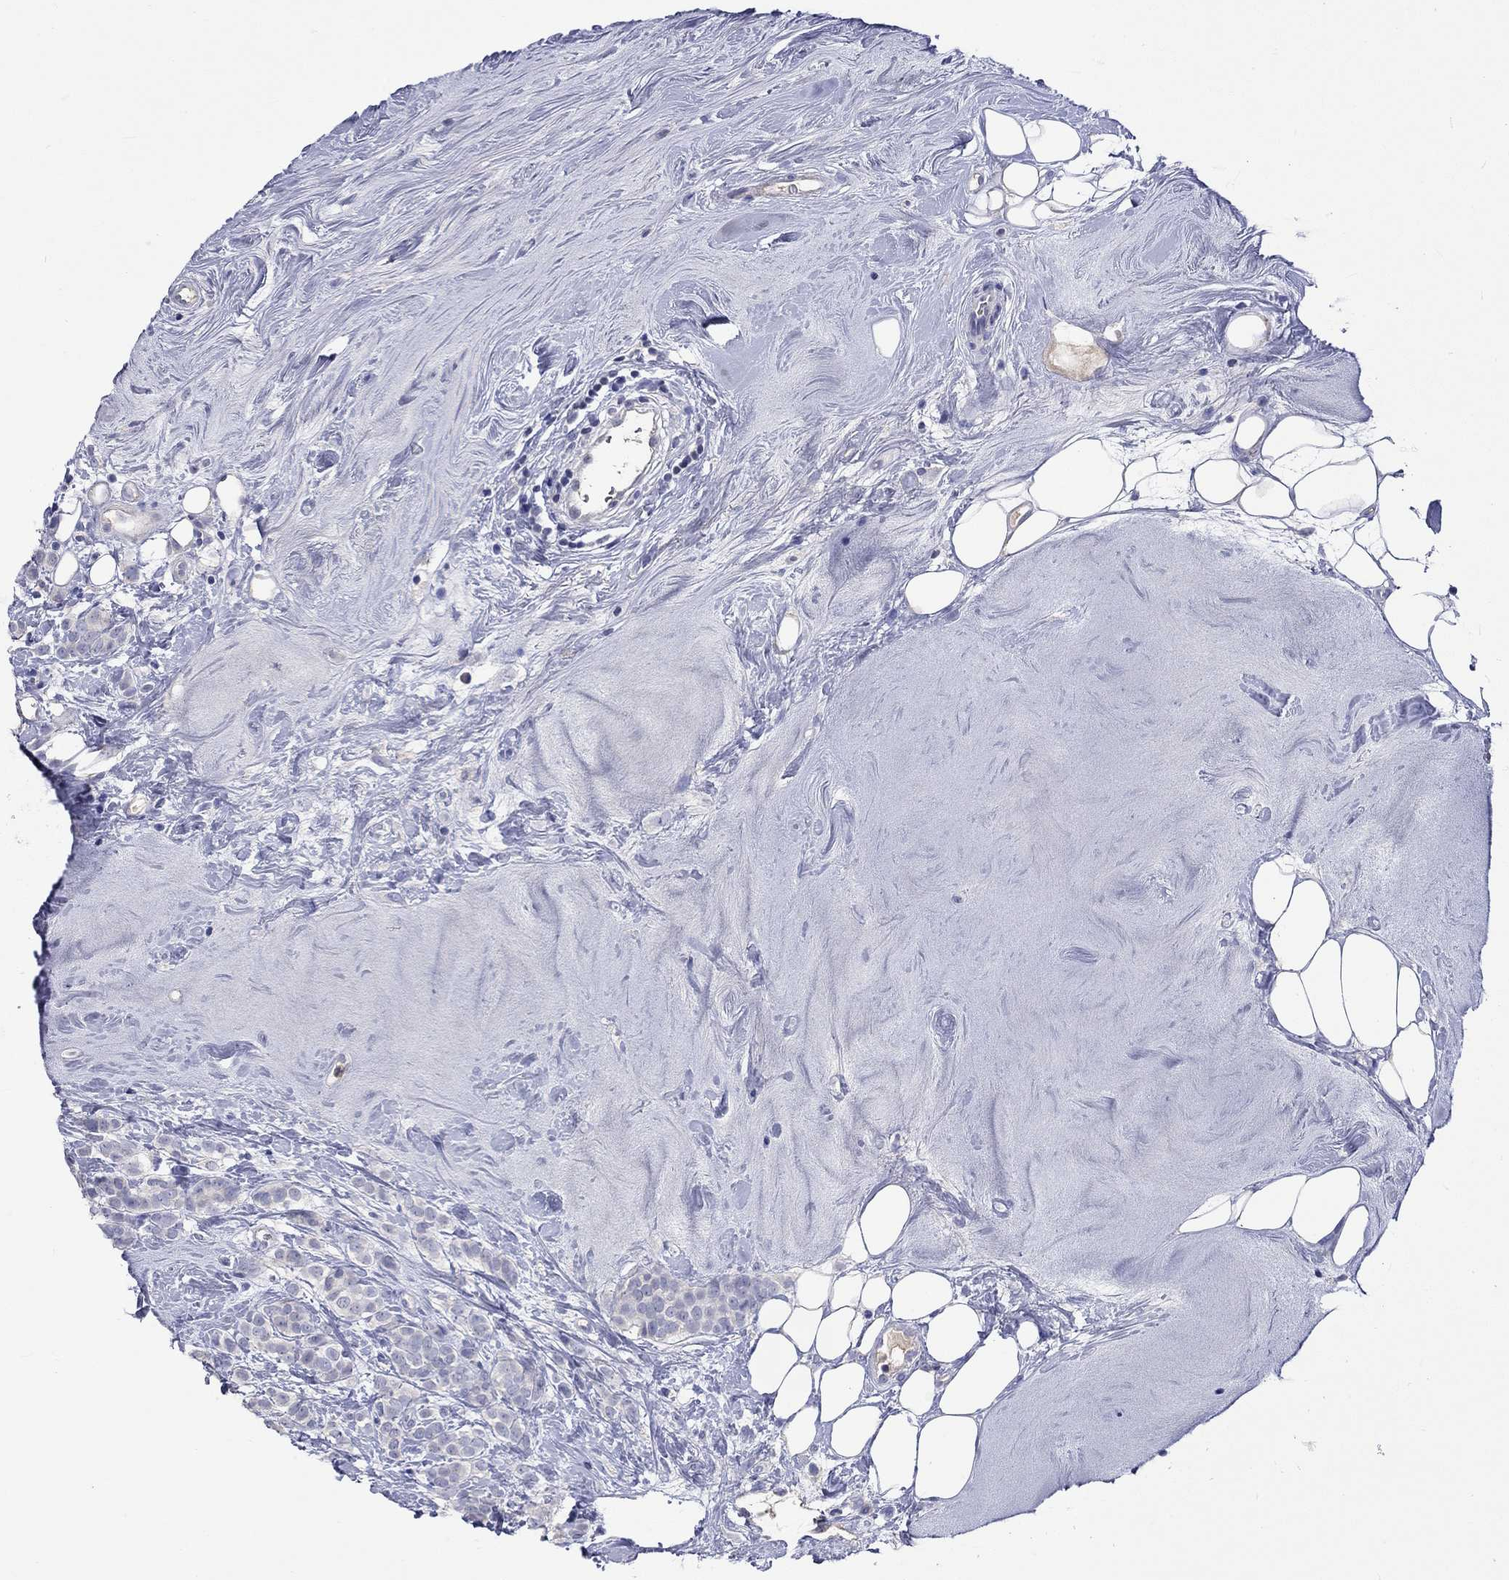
{"staining": {"intensity": "negative", "quantity": "none", "location": "none"}, "tissue": "breast cancer", "cell_type": "Tumor cells", "image_type": "cancer", "snomed": [{"axis": "morphology", "description": "Lobular carcinoma"}, {"axis": "topography", "description": "Breast"}], "caption": "DAB immunohistochemical staining of human breast lobular carcinoma displays no significant expression in tumor cells.", "gene": "LRFN4", "patient": {"sex": "female", "age": 49}}